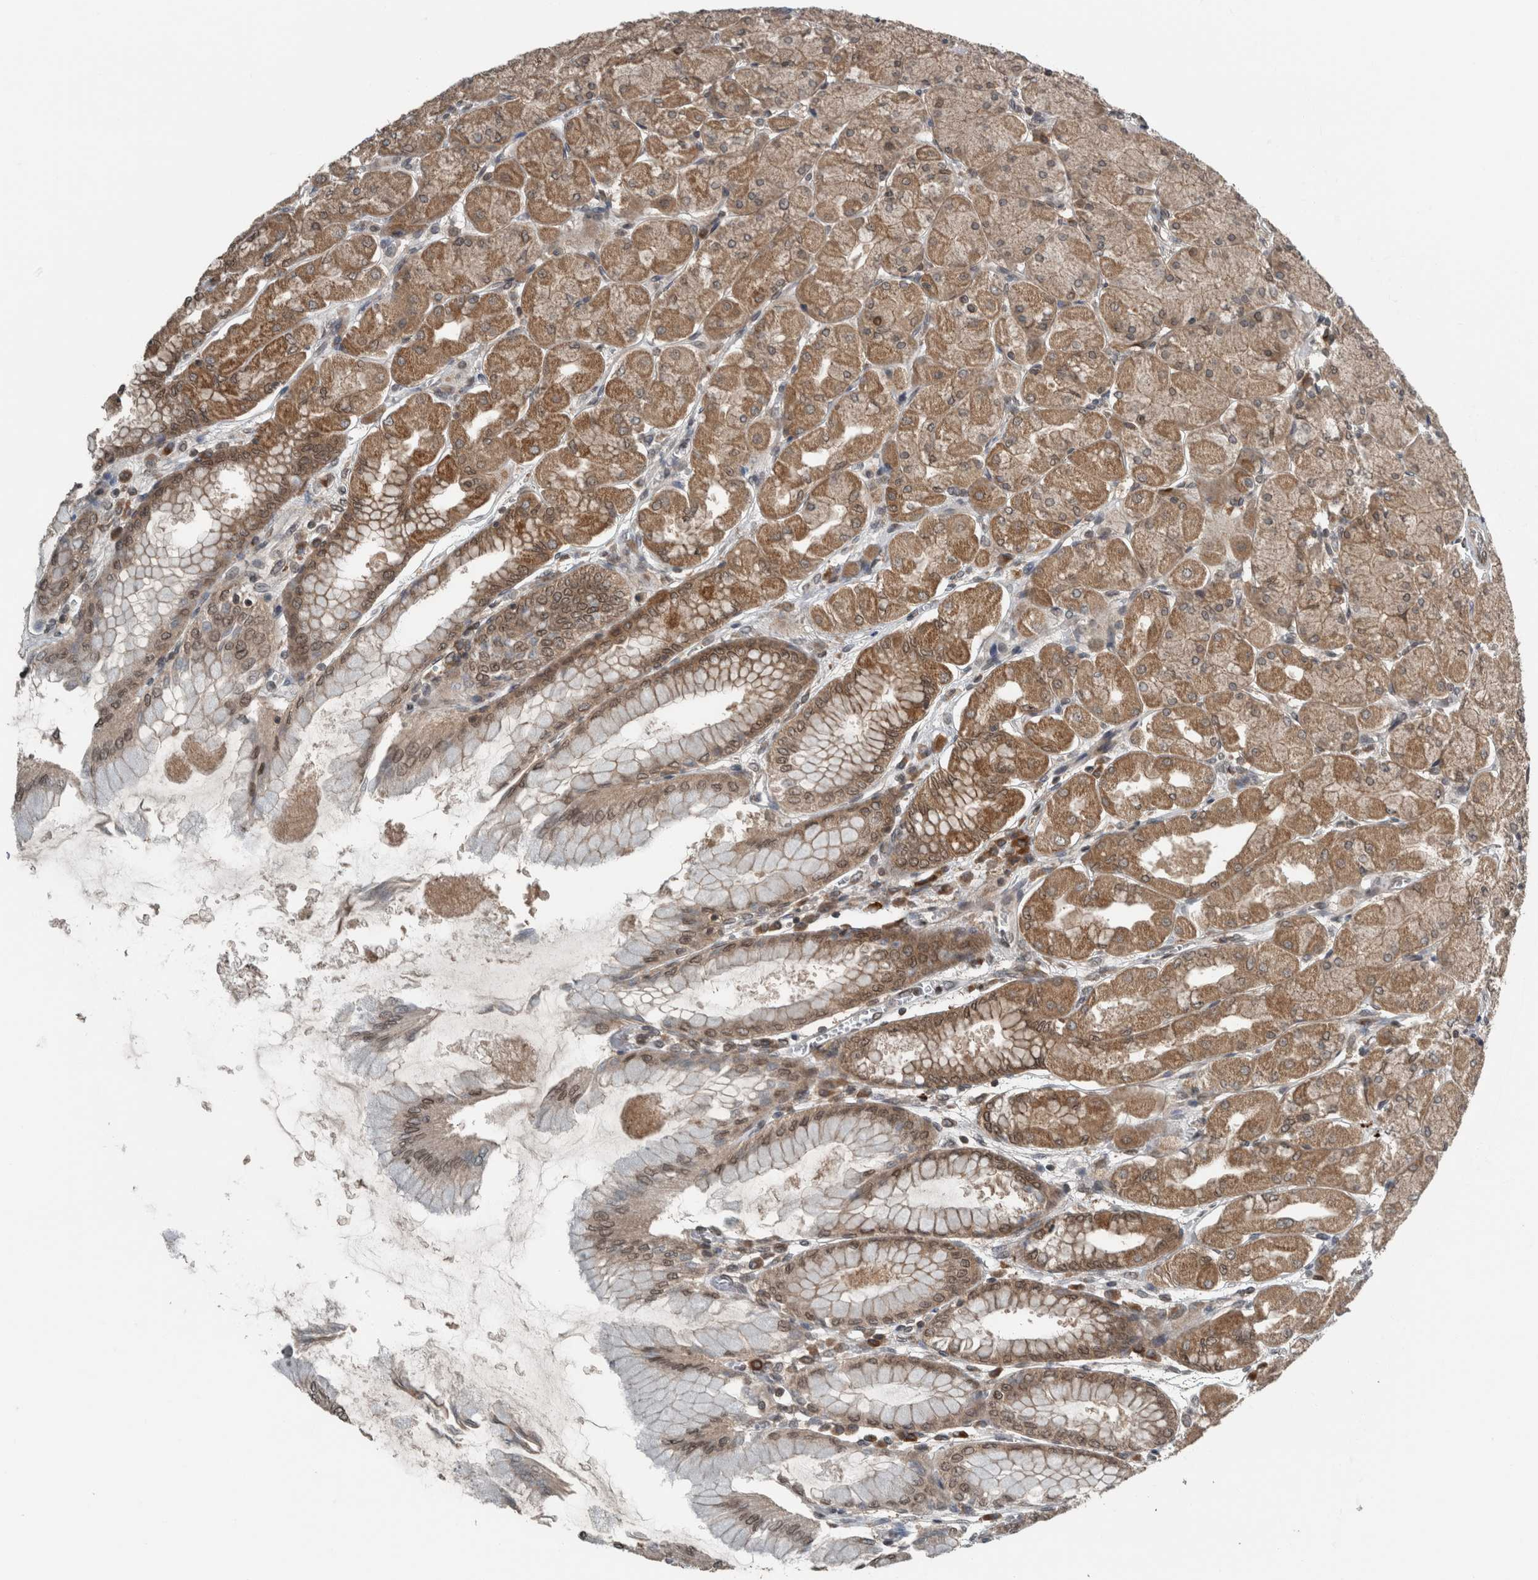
{"staining": {"intensity": "strong", "quantity": ">75%", "location": "cytoplasmic/membranous,nuclear"}, "tissue": "stomach", "cell_type": "Glandular cells", "image_type": "normal", "snomed": [{"axis": "morphology", "description": "Normal tissue, NOS"}, {"axis": "topography", "description": "Stomach, upper"}], "caption": "A micrograph showing strong cytoplasmic/membranous,nuclear positivity in about >75% of glandular cells in unremarkable stomach, as visualized by brown immunohistochemical staining.", "gene": "SPAG7", "patient": {"sex": "female", "age": 56}}